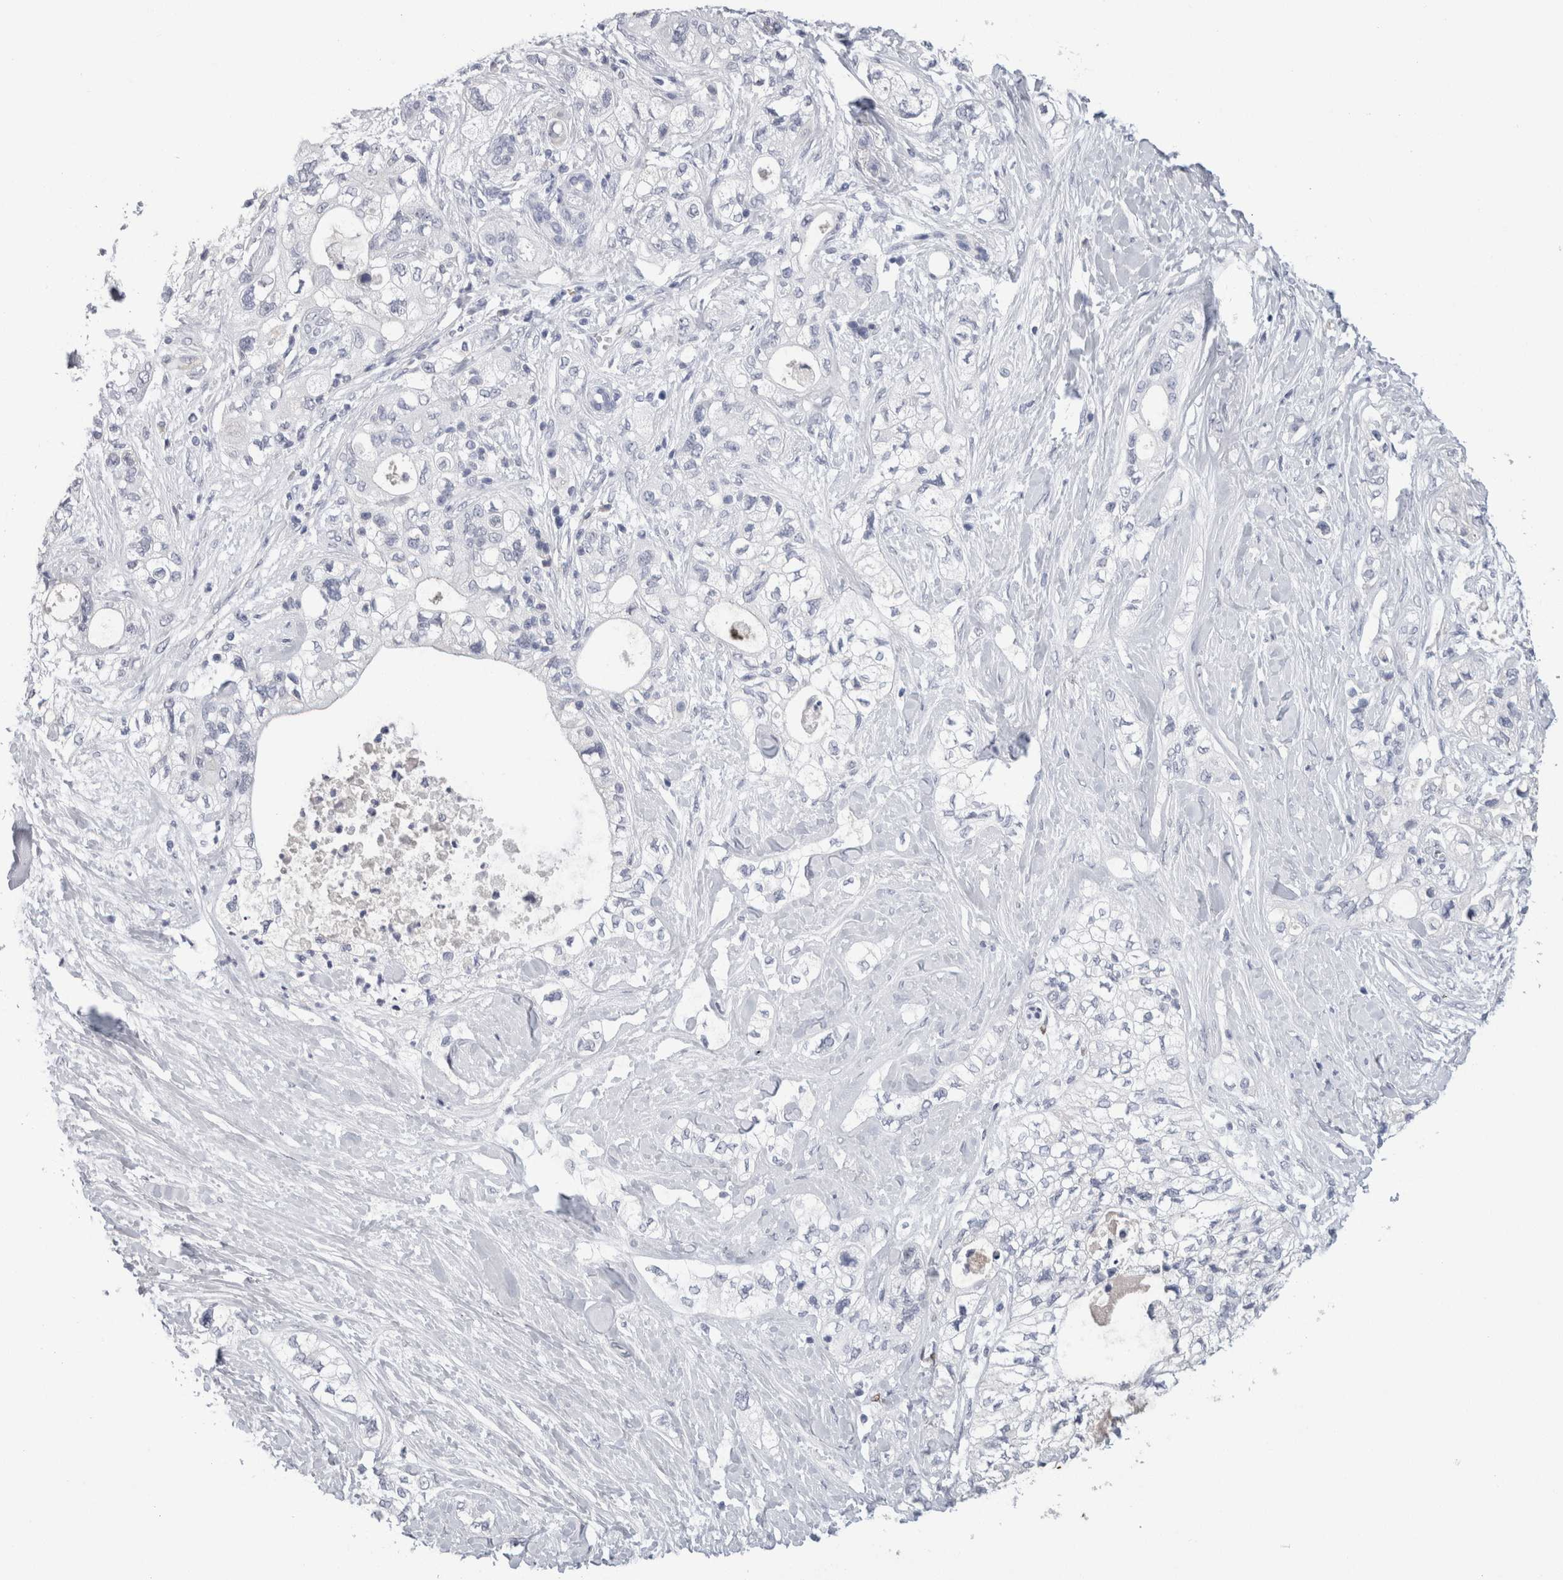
{"staining": {"intensity": "negative", "quantity": "none", "location": "none"}, "tissue": "pancreatic cancer", "cell_type": "Tumor cells", "image_type": "cancer", "snomed": [{"axis": "morphology", "description": "Adenocarcinoma, NOS"}, {"axis": "topography", "description": "Pancreas"}], "caption": "A photomicrograph of human adenocarcinoma (pancreatic) is negative for staining in tumor cells.", "gene": "FABP4", "patient": {"sex": "male", "age": 70}}